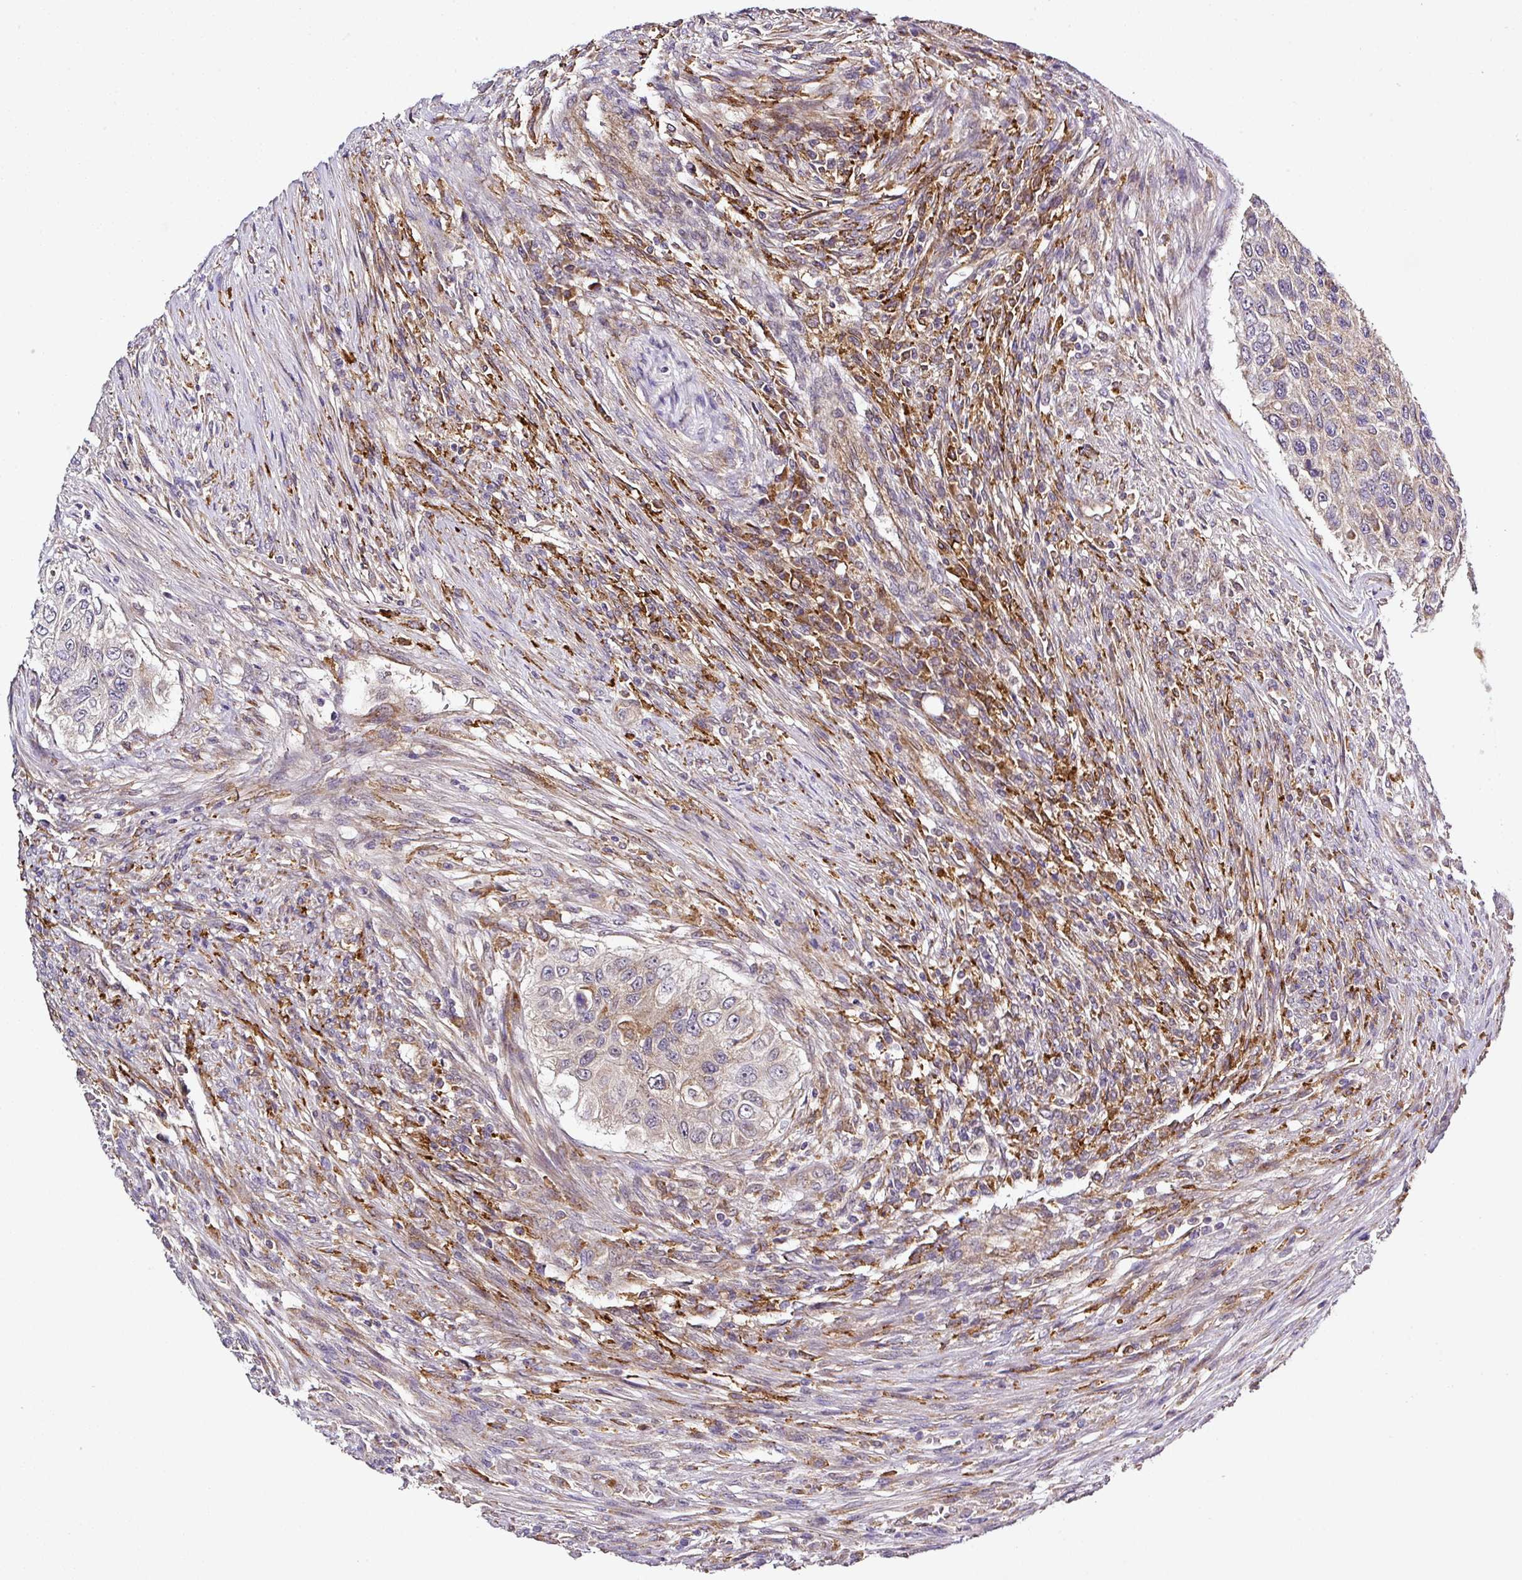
{"staining": {"intensity": "weak", "quantity": "25%-75%", "location": "cytoplasmic/membranous"}, "tissue": "urothelial cancer", "cell_type": "Tumor cells", "image_type": "cancer", "snomed": [{"axis": "morphology", "description": "Urothelial carcinoma, High grade"}, {"axis": "topography", "description": "Urinary bladder"}], "caption": "Tumor cells reveal low levels of weak cytoplasmic/membranous positivity in approximately 25%-75% of cells in human urothelial carcinoma (high-grade).", "gene": "ZNF513", "patient": {"sex": "female", "age": 60}}